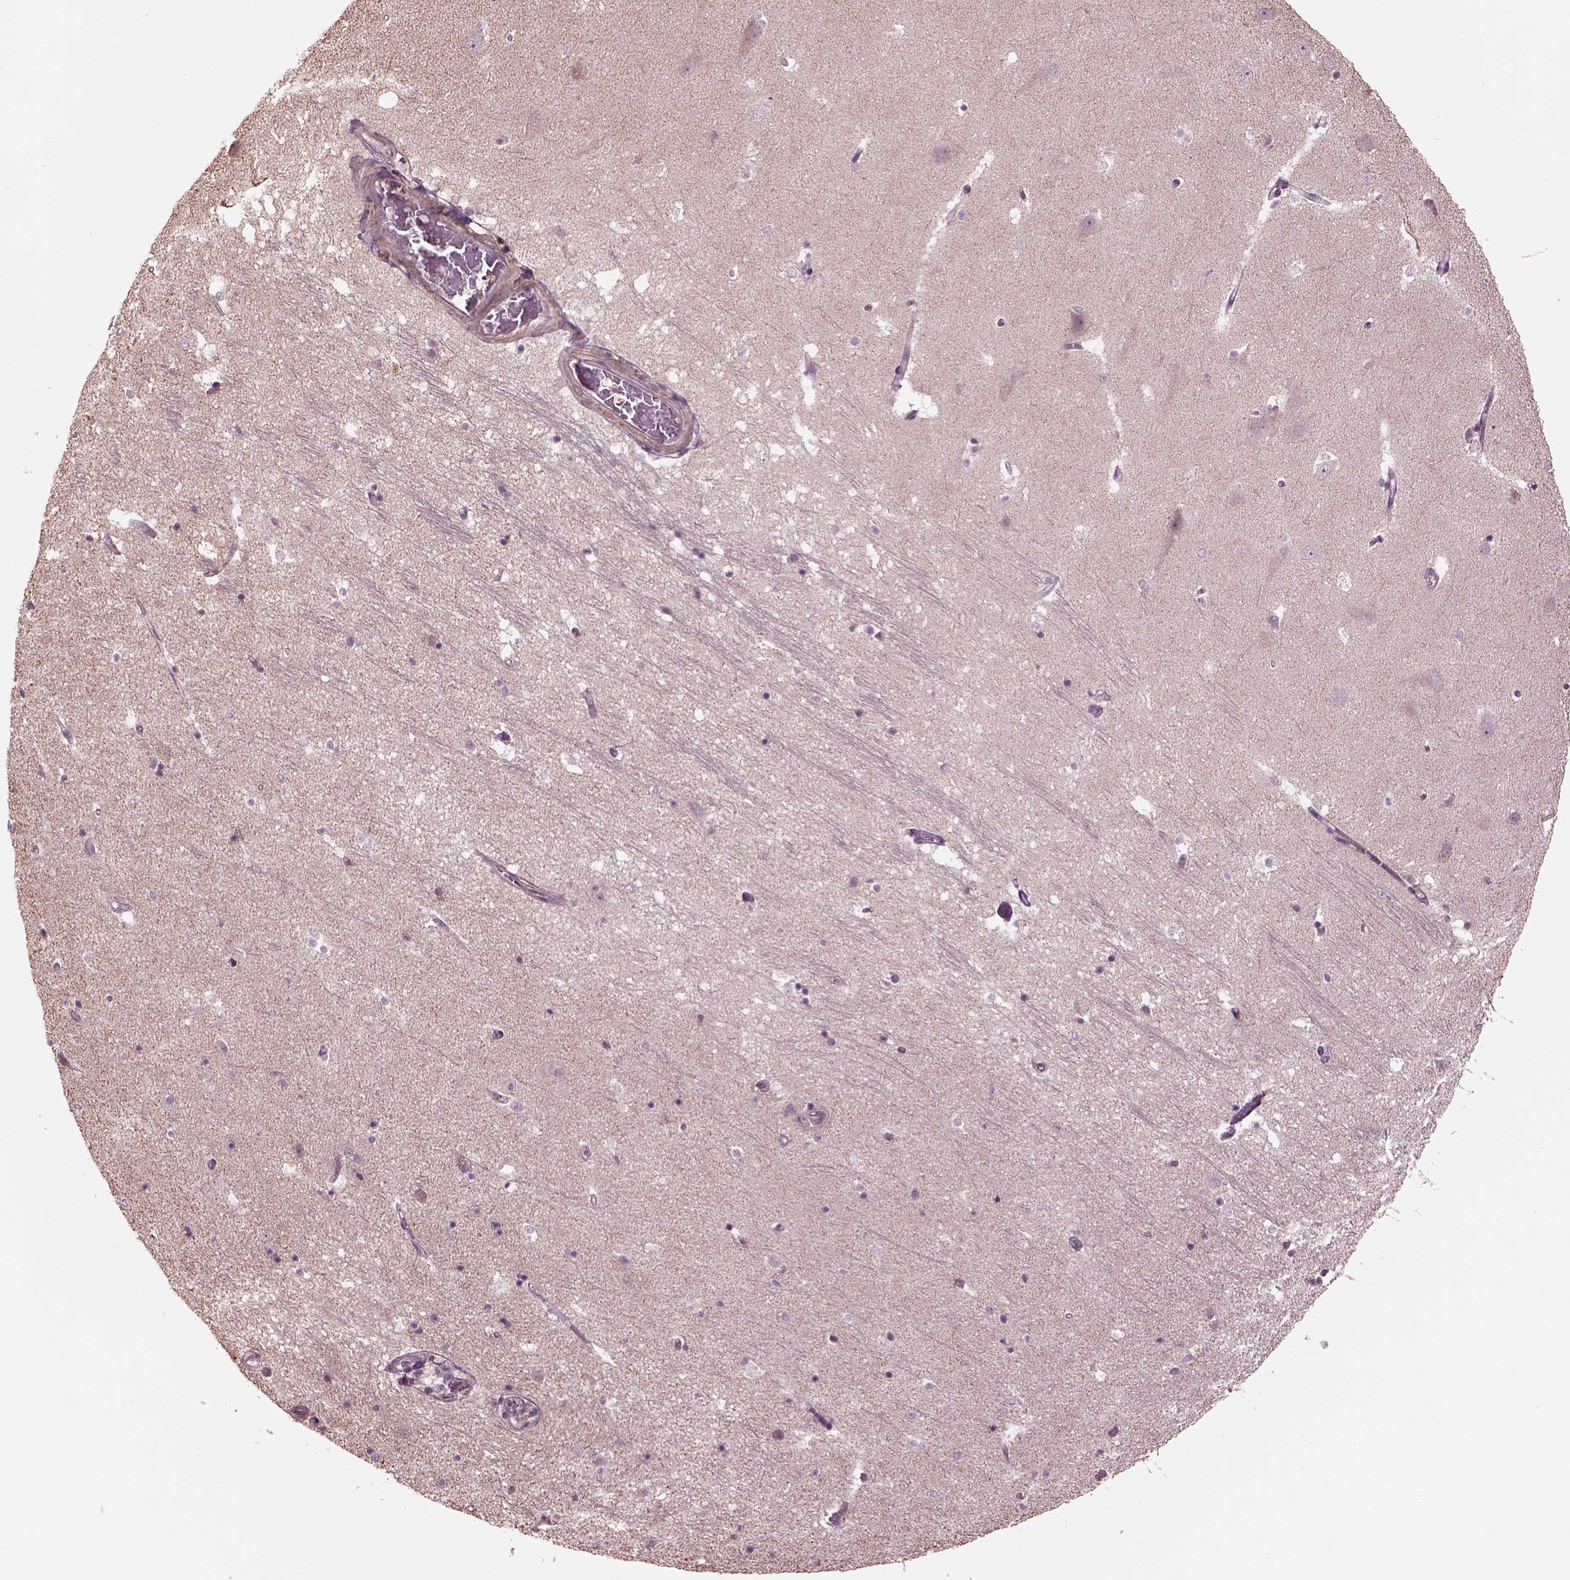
{"staining": {"intensity": "negative", "quantity": "none", "location": "none"}, "tissue": "hippocampus", "cell_type": "Glial cells", "image_type": "normal", "snomed": [{"axis": "morphology", "description": "Normal tissue, NOS"}, {"axis": "topography", "description": "Hippocampus"}], "caption": "DAB (3,3'-diaminobenzidine) immunohistochemical staining of benign human hippocampus exhibits no significant staining in glial cells. (DAB (3,3'-diaminobenzidine) immunohistochemistry (IHC) visualized using brightfield microscopy, high magnification).", "gene": "SPATA7", "patient": {"sex": "male", "age": 44}}